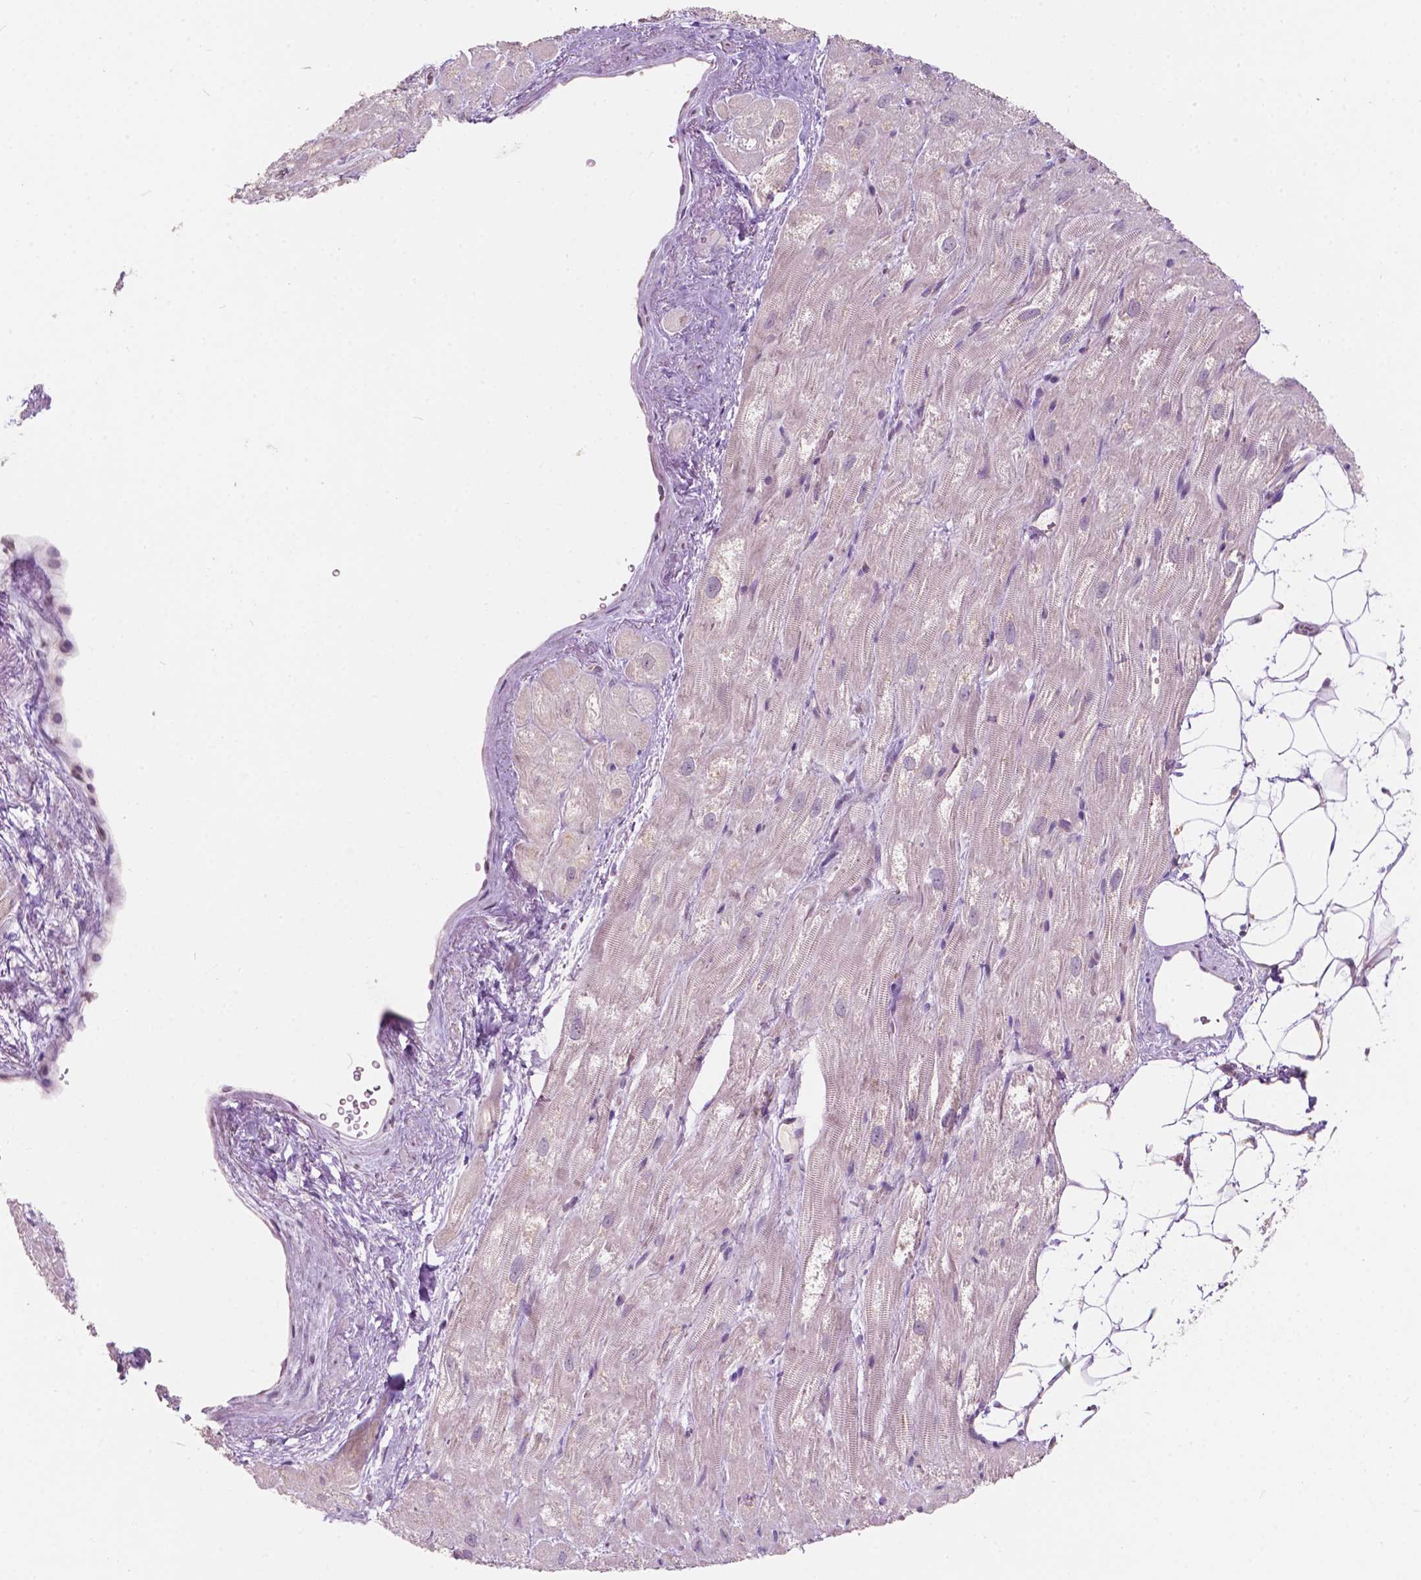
{"staining": {"intensity": "weak", "quantity": "25%-75%", "location": "cytoplasmic/membranous"}, "tissue": "heart muscle", "cell_type": "Cardiomyocytes", "image_type": "normal", "snomed": [{"axis": "morphology", "description": "Normal tissue, NOS"}, {"axis": "topography", "description": "Heart"}], "caption": "The image demonstrates staining of normal heart muscle, revealing weak cytoplasmic/membranous protein expression (brown color) within cardiomyocytes.", "gene": "TM6SF2", "patient": {"sex": "female", "age": 69}}